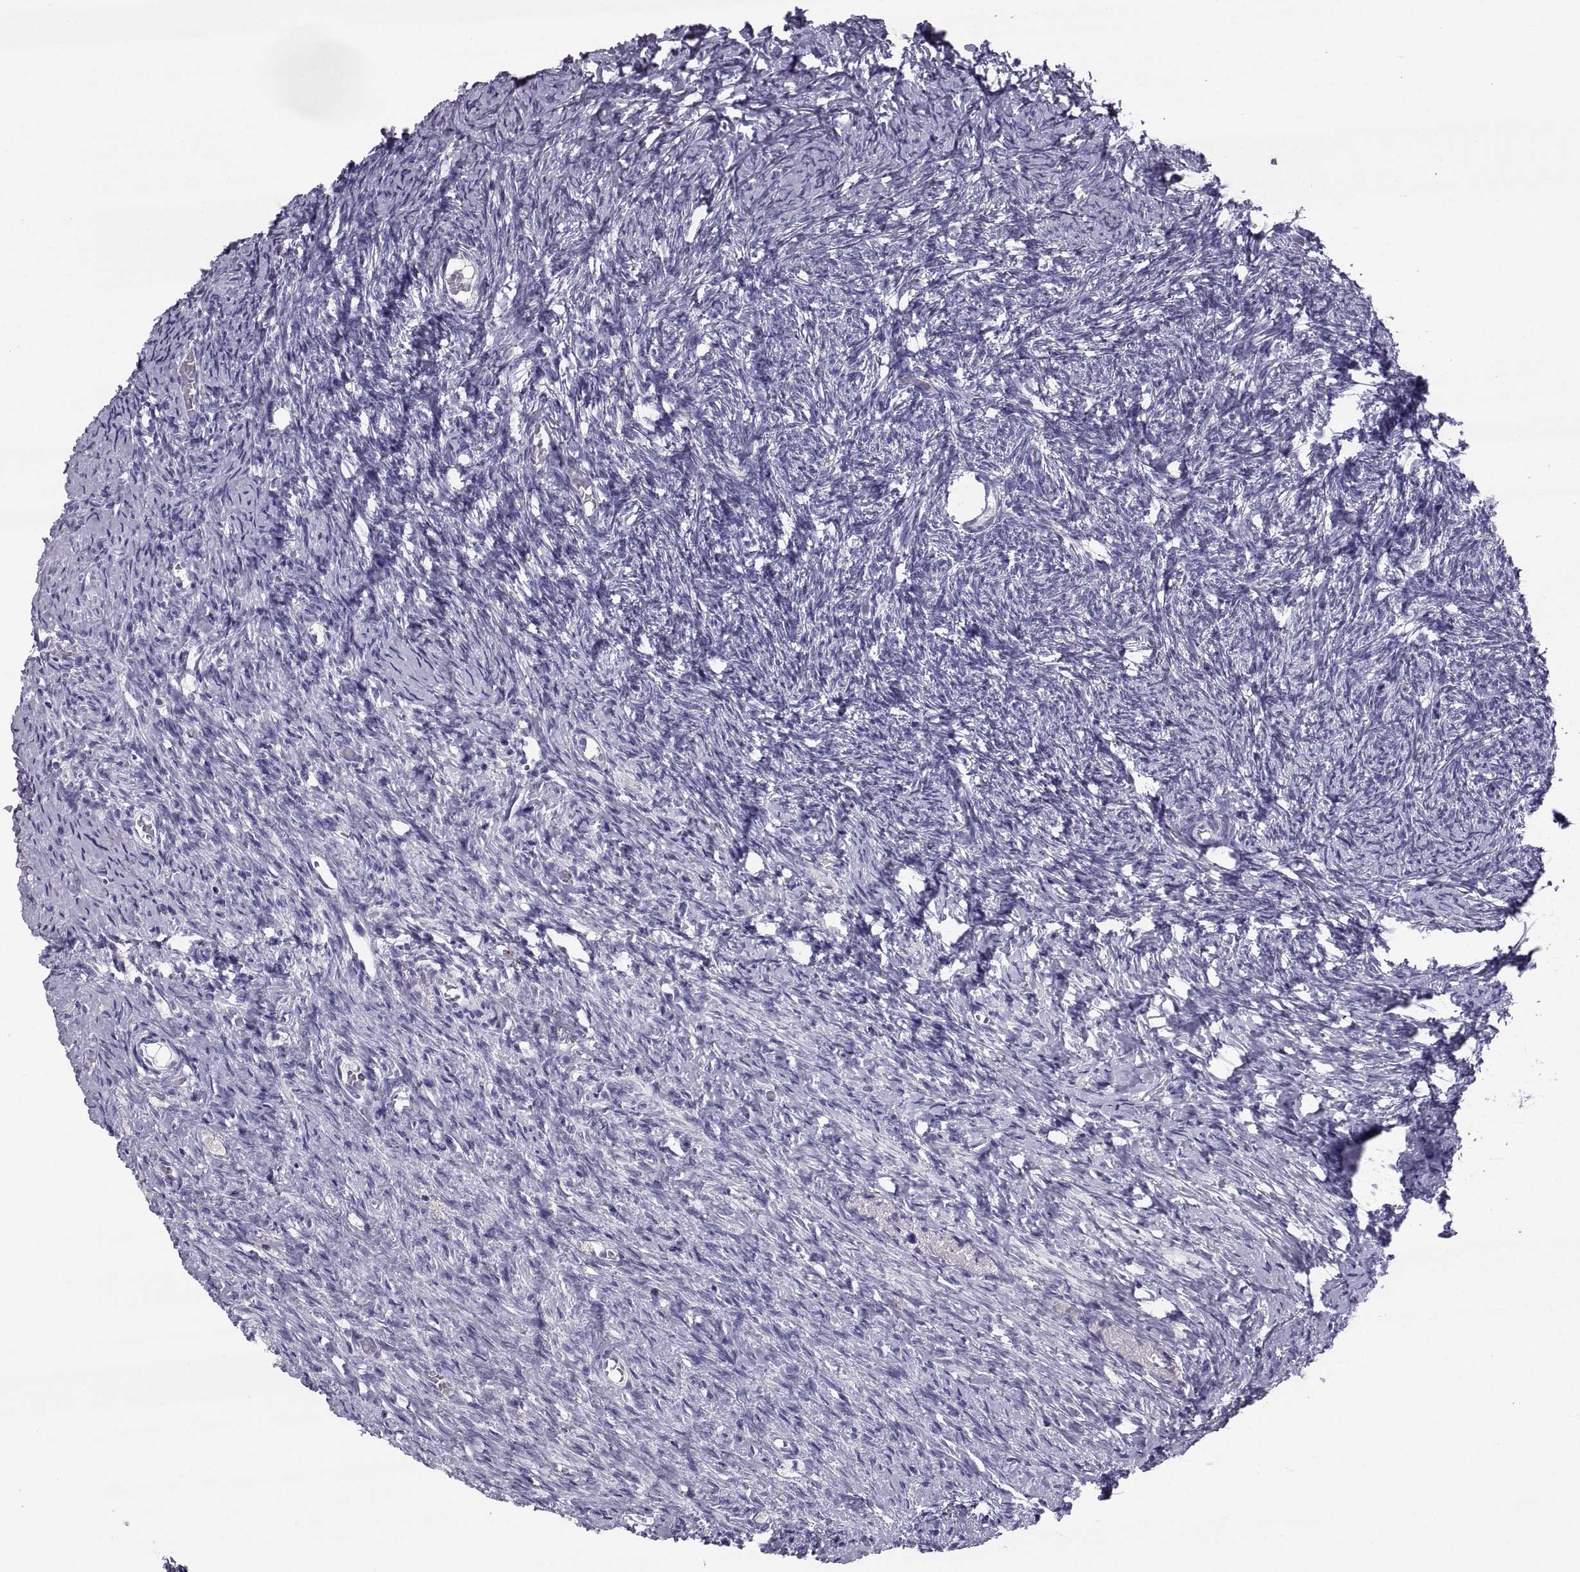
{"staining": {"intensity": "negative", "quantity": "none", "location": "none"}, "tissue": "ovary", "cell_type": "Follicle cells", "image_type": "normal", "snomed": [{"axis": "morphology", "description": "Normal tissue, NOS"}, {"axis": "topography", "description": "Ovary"}], "caption": "An image of ovary stained for a protein displays no brown staining in follicle cells. (DAB IHC visualized using brightfield microscopy, high magnification).", "gene": "PCSK1N", "patient": {"sex": "female", "age": 39}}